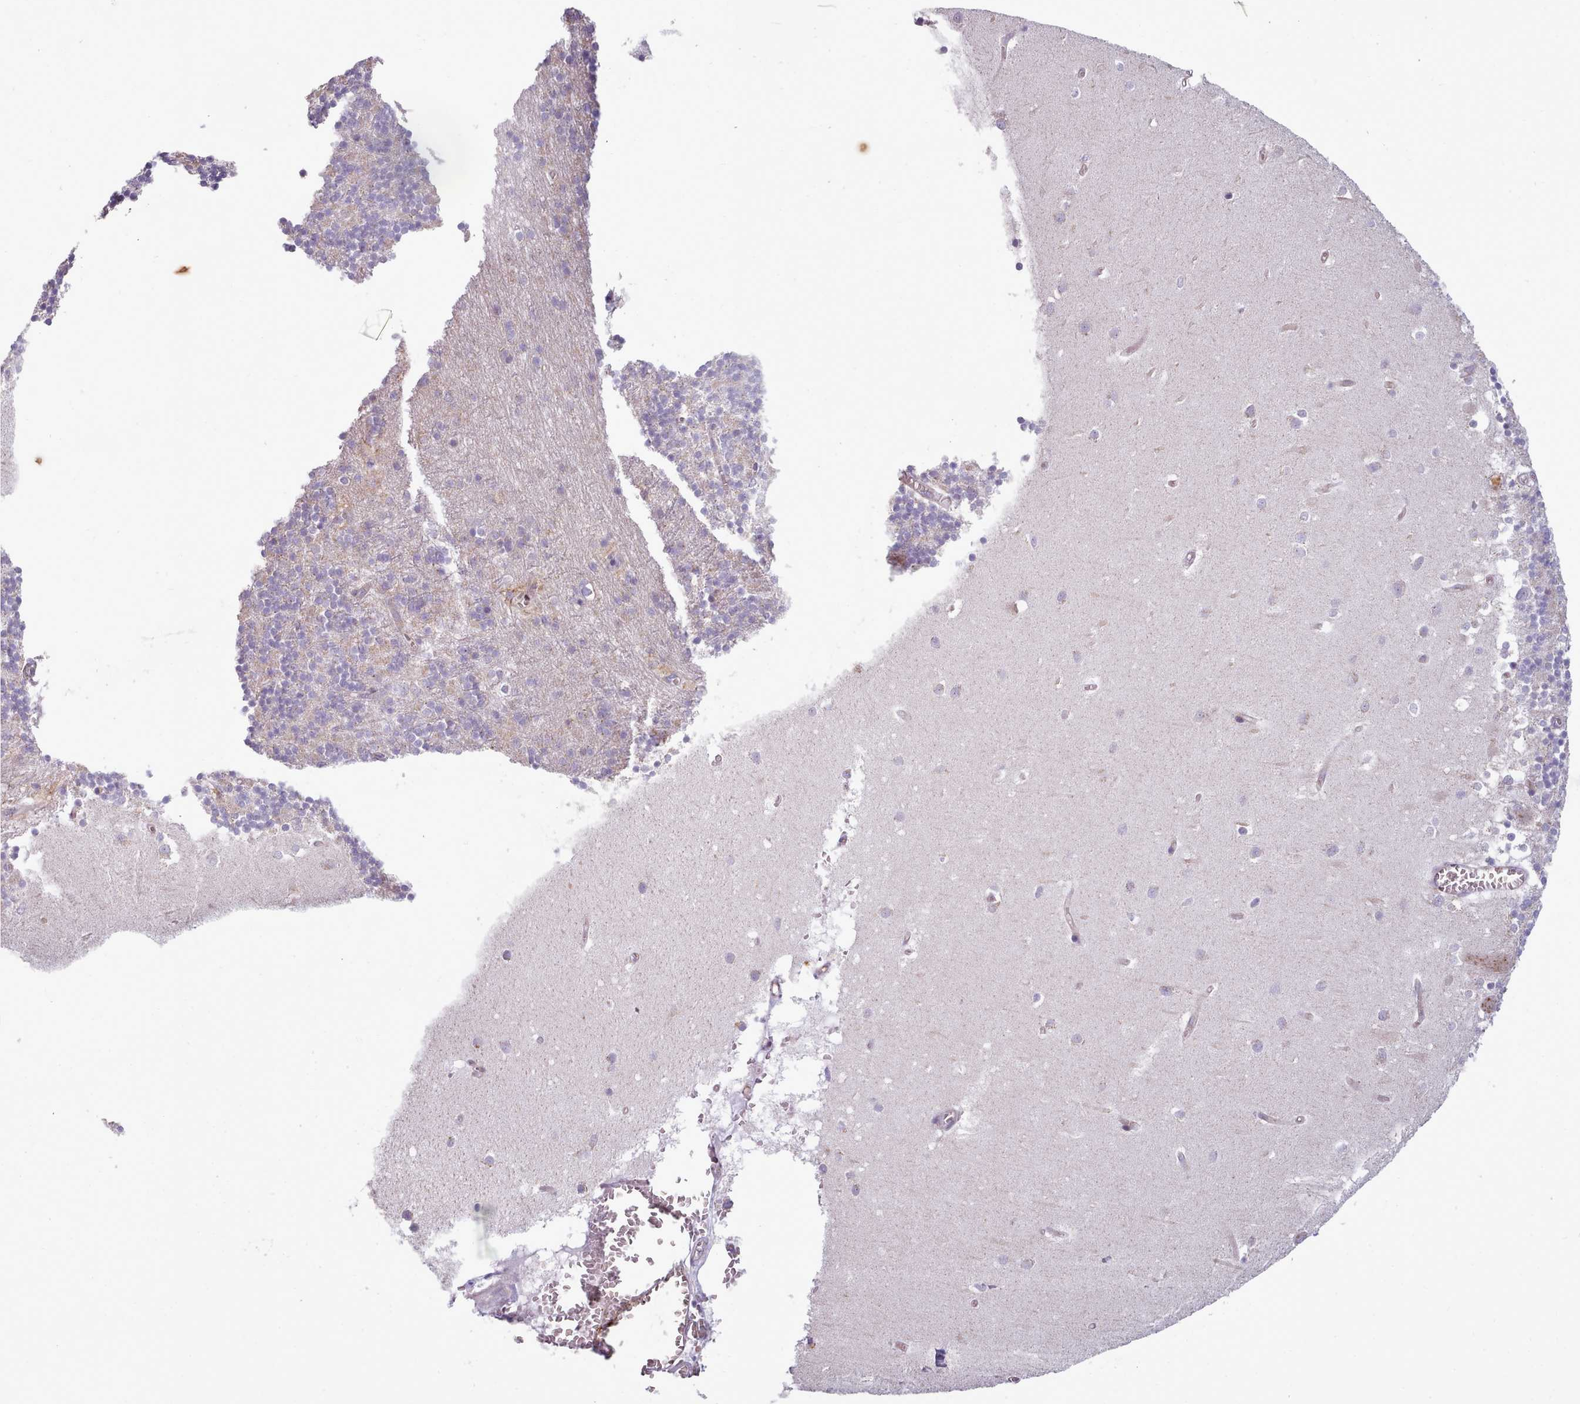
{"staining": {"intensity": "weak", "quantity": "25%-75%", "location": "cytoplasmic/membranous"}, "tissue": "cerebellum", "cell_type": "Cells in granular layer", "image_type": "normal", "snomed": [{"axis": "morphology", "description": "Normal tissue, NOS"}, {"axis": "topography", "description": "Cerebellum"}], "caption": "Immunohistochemical staining of normal human cerebellum displays low levels of weak cytoplasmic/membranous expression in about 25%-75% of cells in granular layer.", "gene": "SLC52A3", "patient": {"sex": "male", "age": 54}}